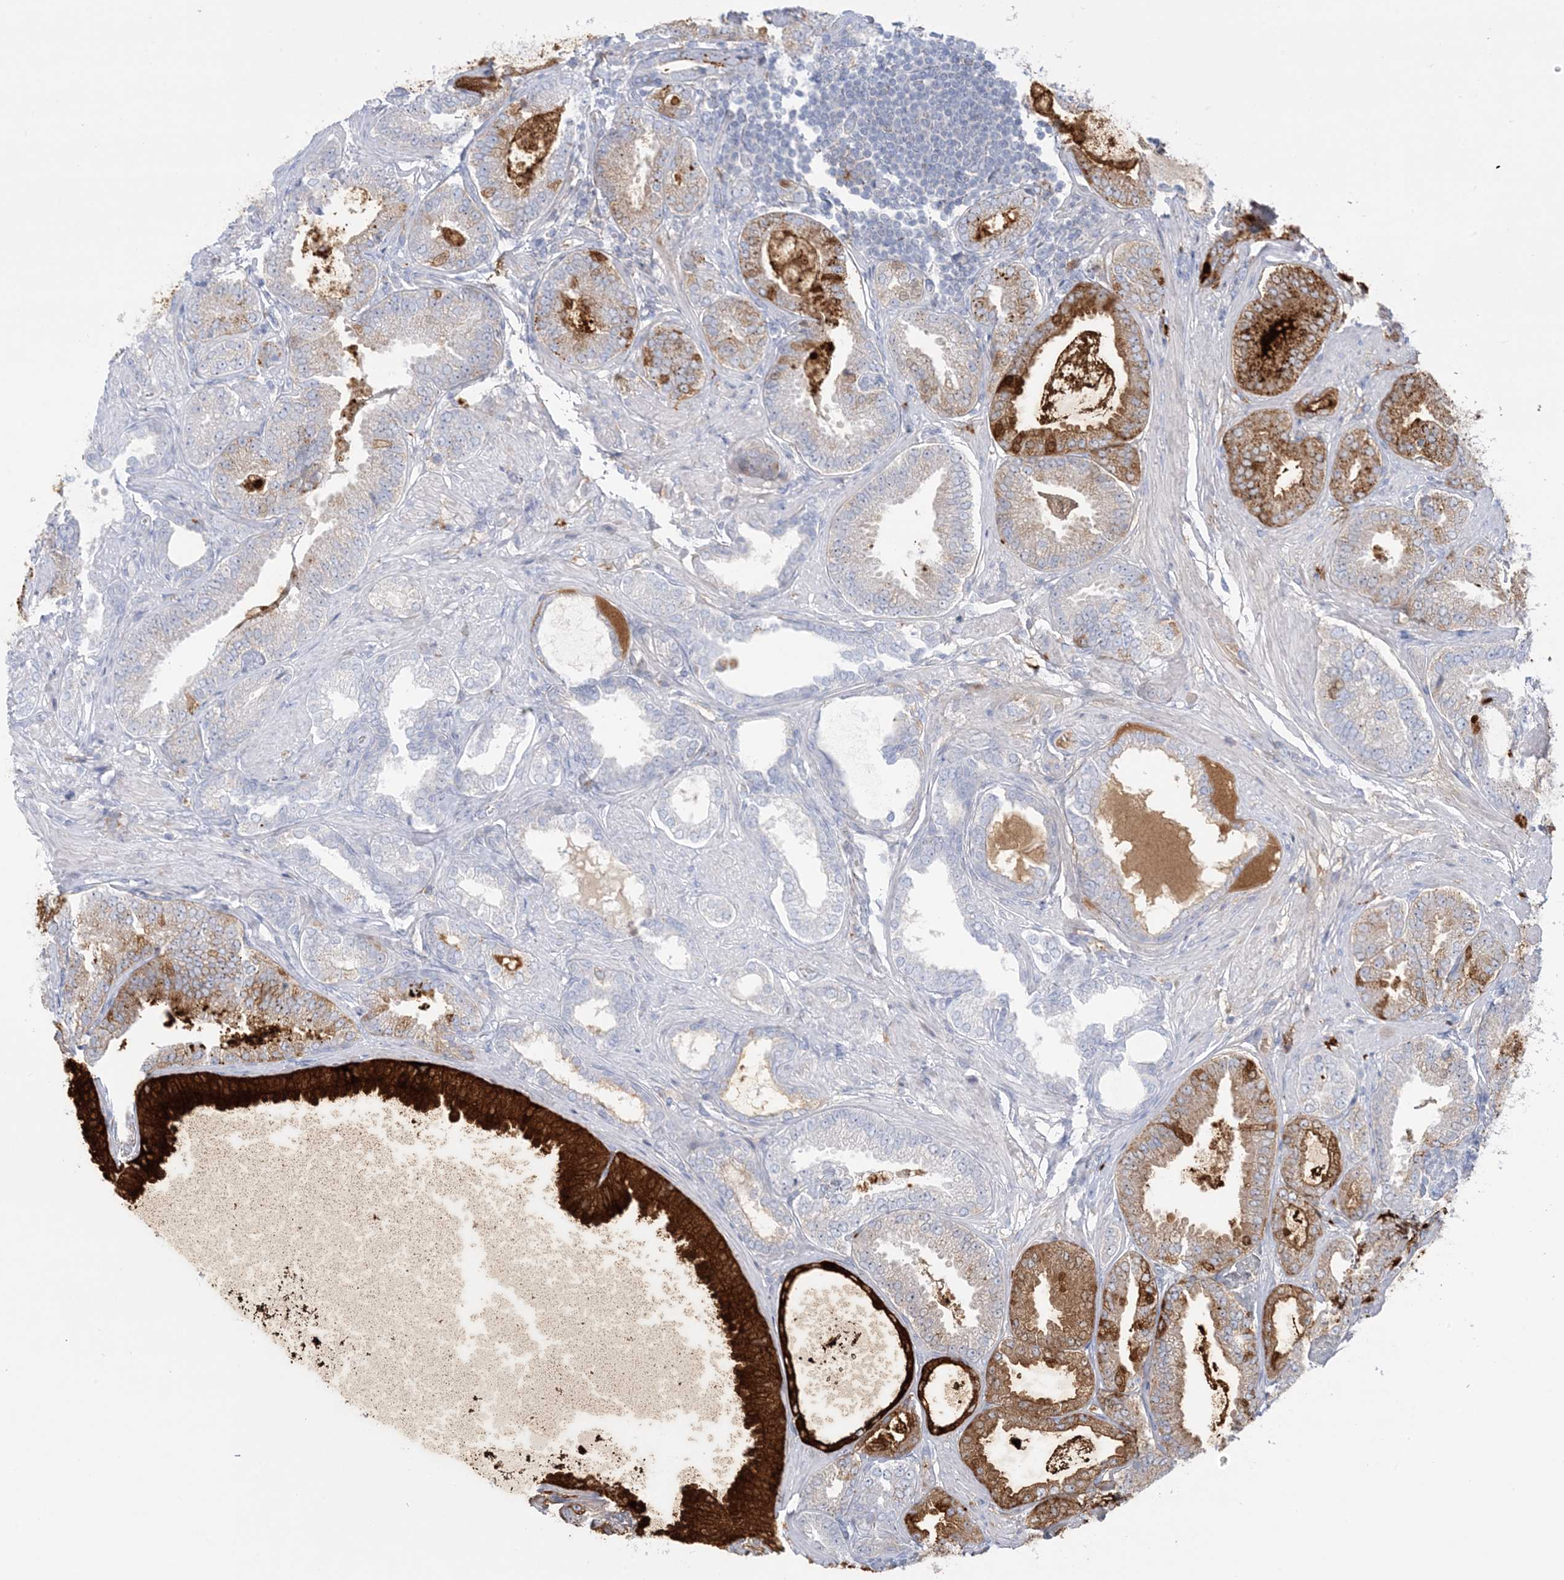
{"staining": {"intensity": "strong", "quantity": "<25%", "location": "cytoplasmic/membranous"}, "tissue": "prostate cancer", "cell_type": "Tumor cells", "image_type": "cancer", "snomed": [{"axis": "morphology", "description": "Adenocarcinoma, Low grade"}, {"axis": "topography", "description": "Prostate"}], "caption": "Approximately <25% of tumor cells in human prostate cancer (adenocarcinoma (low-grade)) exhibit strong cytoplasmic/membranous protein expression as visualized by brown immunohistochemical staining.", "gene": "KCTD6", "patient": {"sex": "male", "age": 71}}